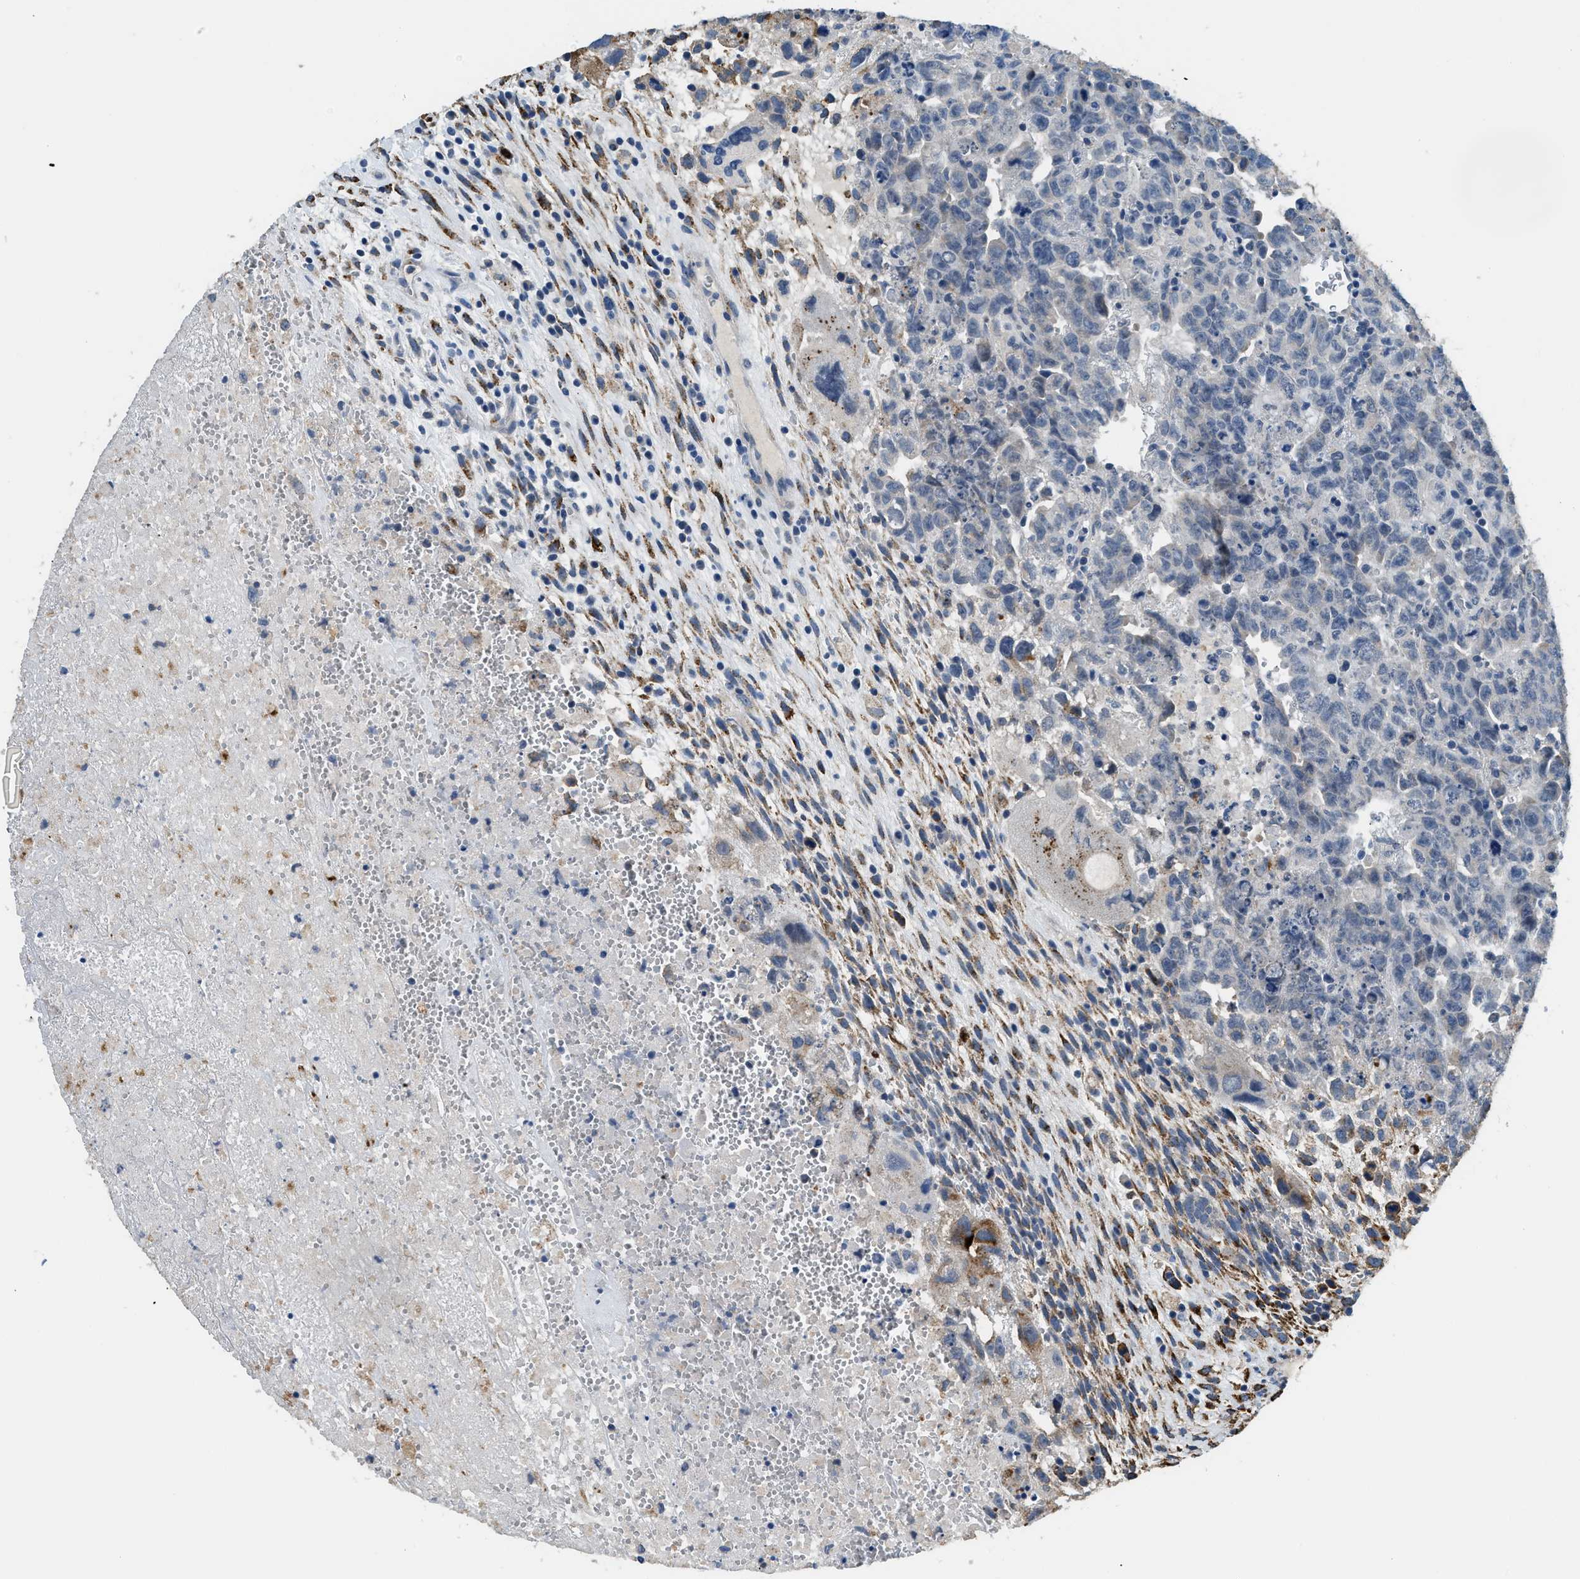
{"staining": {"intensity": "moderate", "quantity": "<25%", "location": "cytoplasmic/membranous"}, "tissue": "testis cancer", "cell_type": "Tumor cells", "image_type": "cancer", "snomed": [{"axis": "morphology", "description": "Carcinoma, Embryonal, NOS"}, {"axis": "topography", "description": "Testis"}], "caption": "Immunohistochemical staining of testis embryonal carcinoma reveals moderate cytoplasmic/membranous protein staining in about <25% of tumor cells.", "gene": "LRP1", "patient": {"sex": "male", "age": 28}}